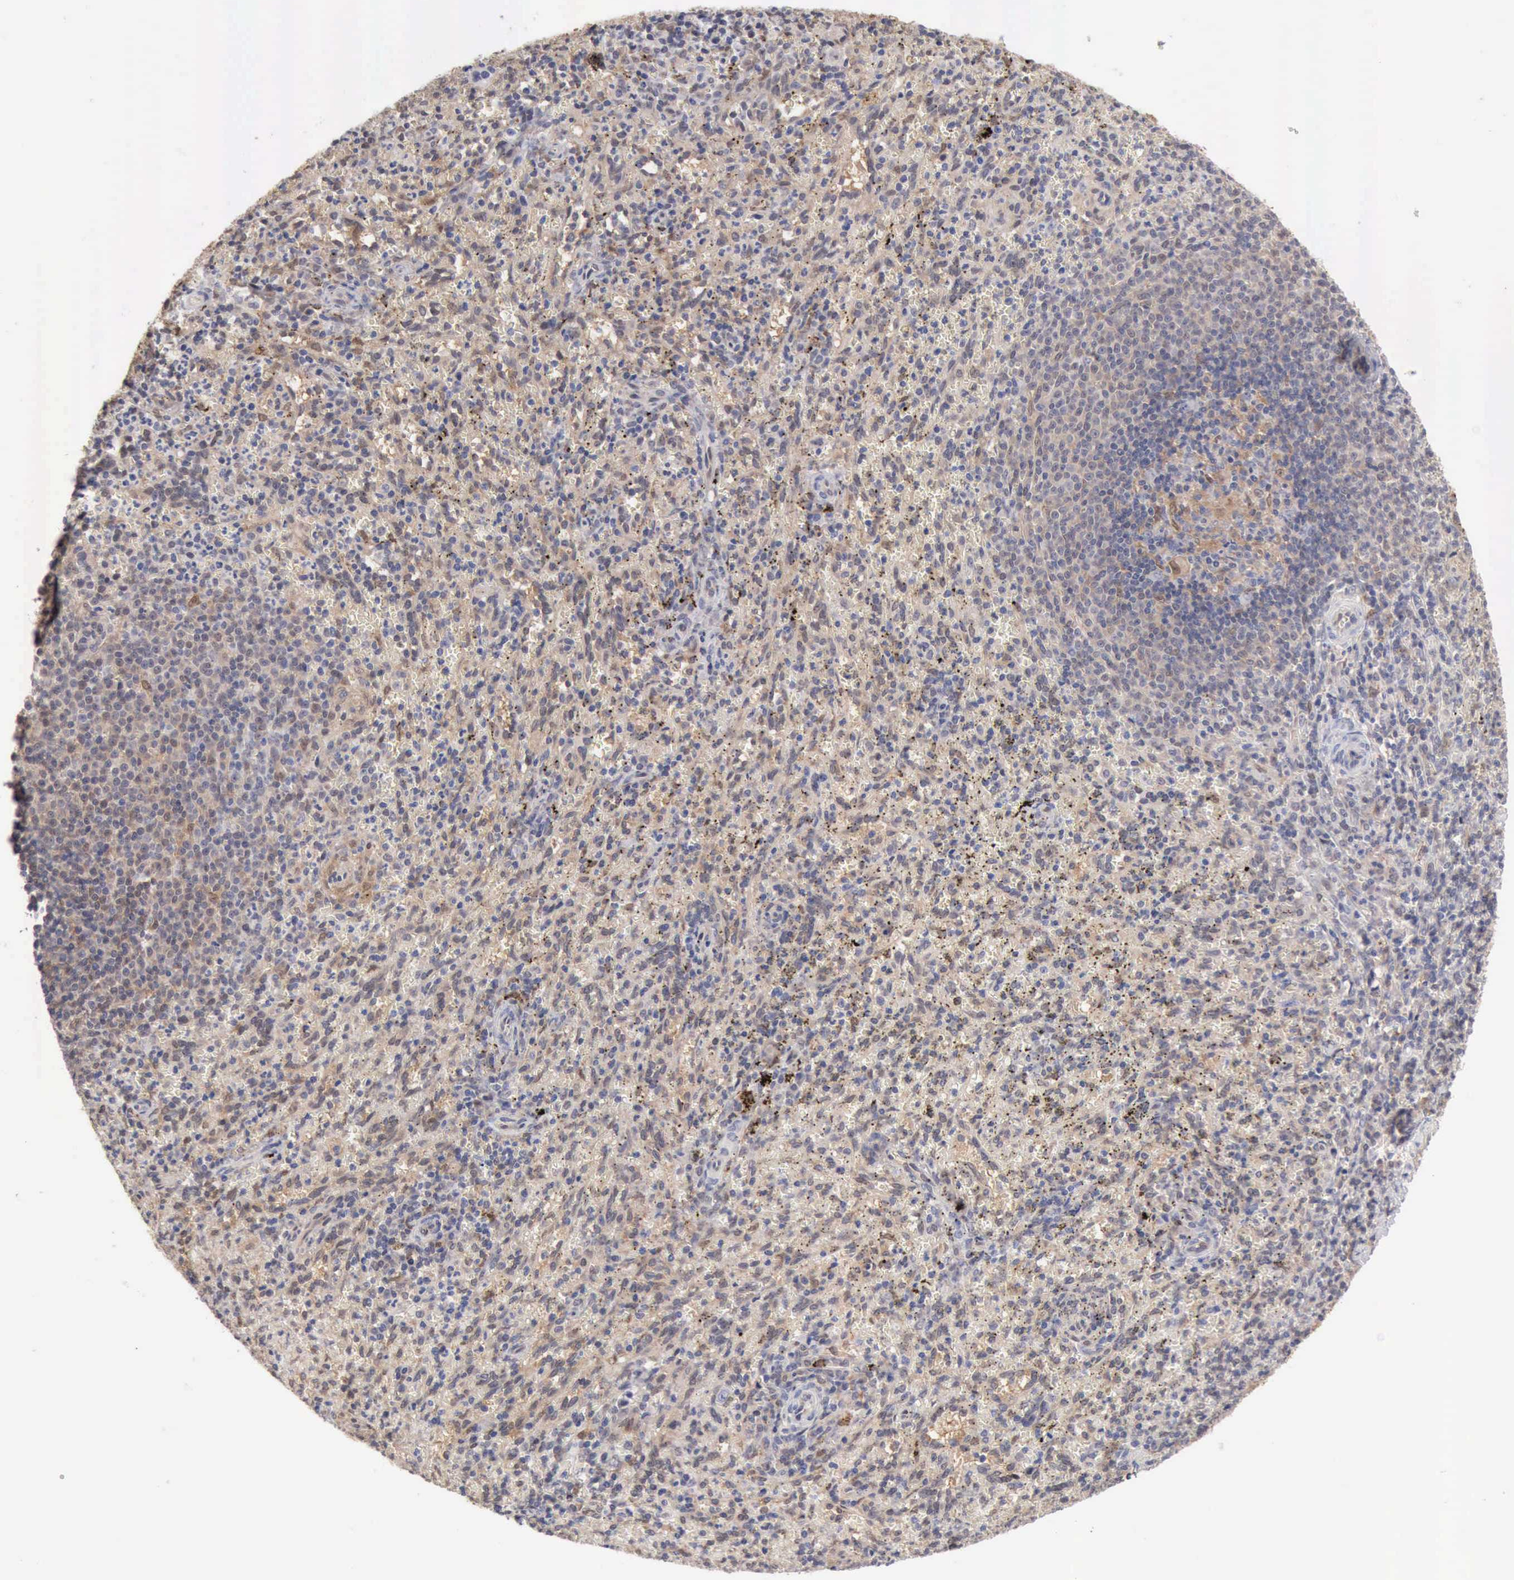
{"staining": {"intensity": "weak", "quantity": ">75%", "location": "cytoplasmic/membranous"}, "tissue": "spleen", "cell_type": "Cells in red pulp", "image_type": "normal", "snomed": [{"axis": "morphology", "description": "Normal tissue, NOS"}, {"axis": "topography", "description": "Spleen"}], "caption": "Protein expression analysis of unremarkable spleen displays weak cytoplasmic/membranous expression in approximately >75% of cells in red pulp.", "gene": "PTGR2", "patient": {"sex": "female", "age": 10}}